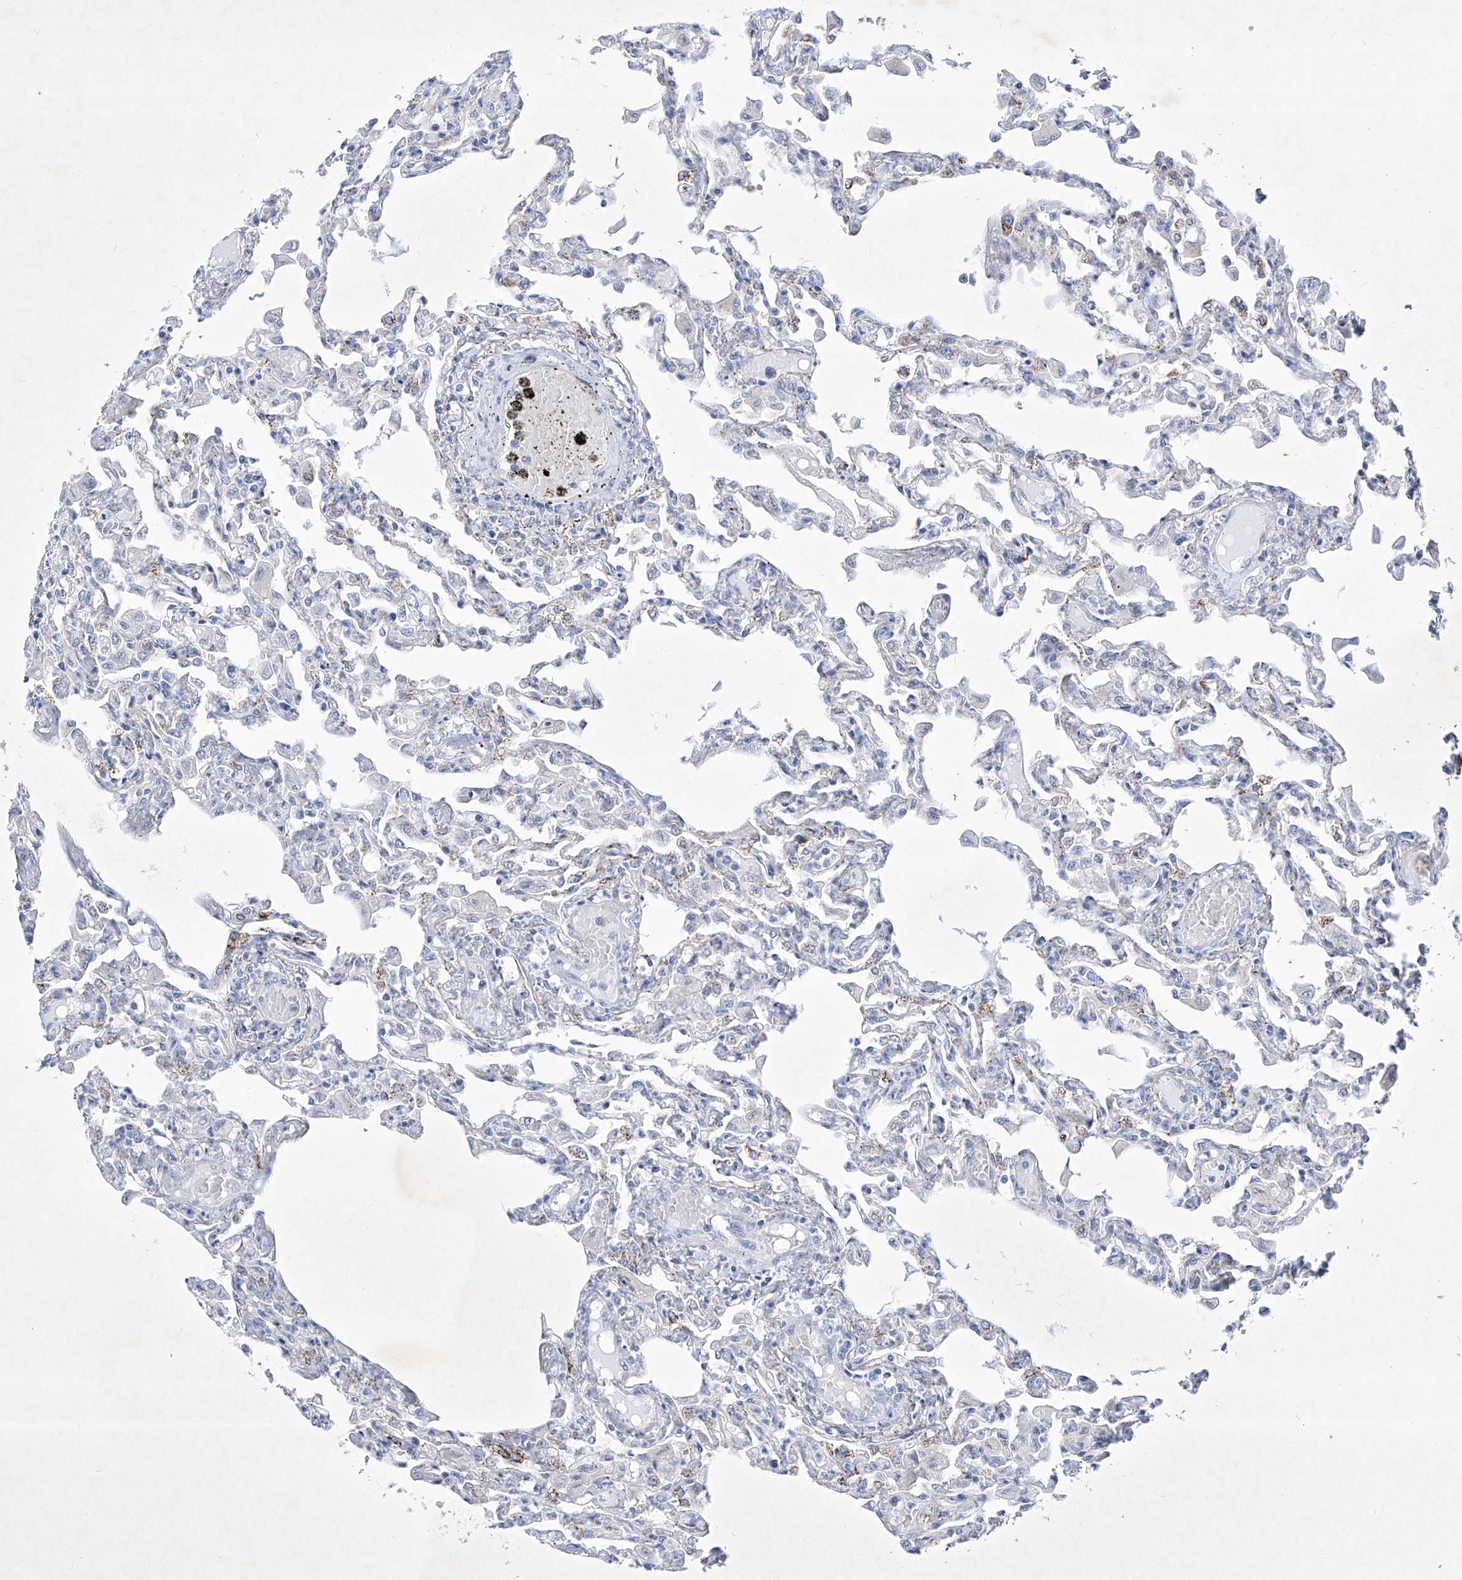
{"staining": {"intensity": "negative", "quantity": "none", "location": "none"}, "tissue": "lung", "cell_type": "Alveolar cells", "image_type": "normal", "snomed": [{"axis": "morphology", "description": "Normal tissue, NOS"}, {"axis": "topography", "description": "Bronchus"}, {"axis": "topography", "description": "Lung"}], "caption": "DAB (3,3'-diaminobenzidine) immunohistochemical staining of benign human lung displays no significant staining in alveolar cells. (Stains: DAB immunohistochemistry (IHC) with hematoxylin counter stain, Microscopy: brightfield microscopy at high magnification).", "gene": "C1orf87", "patient": {"sex": "female", "age": 49}}